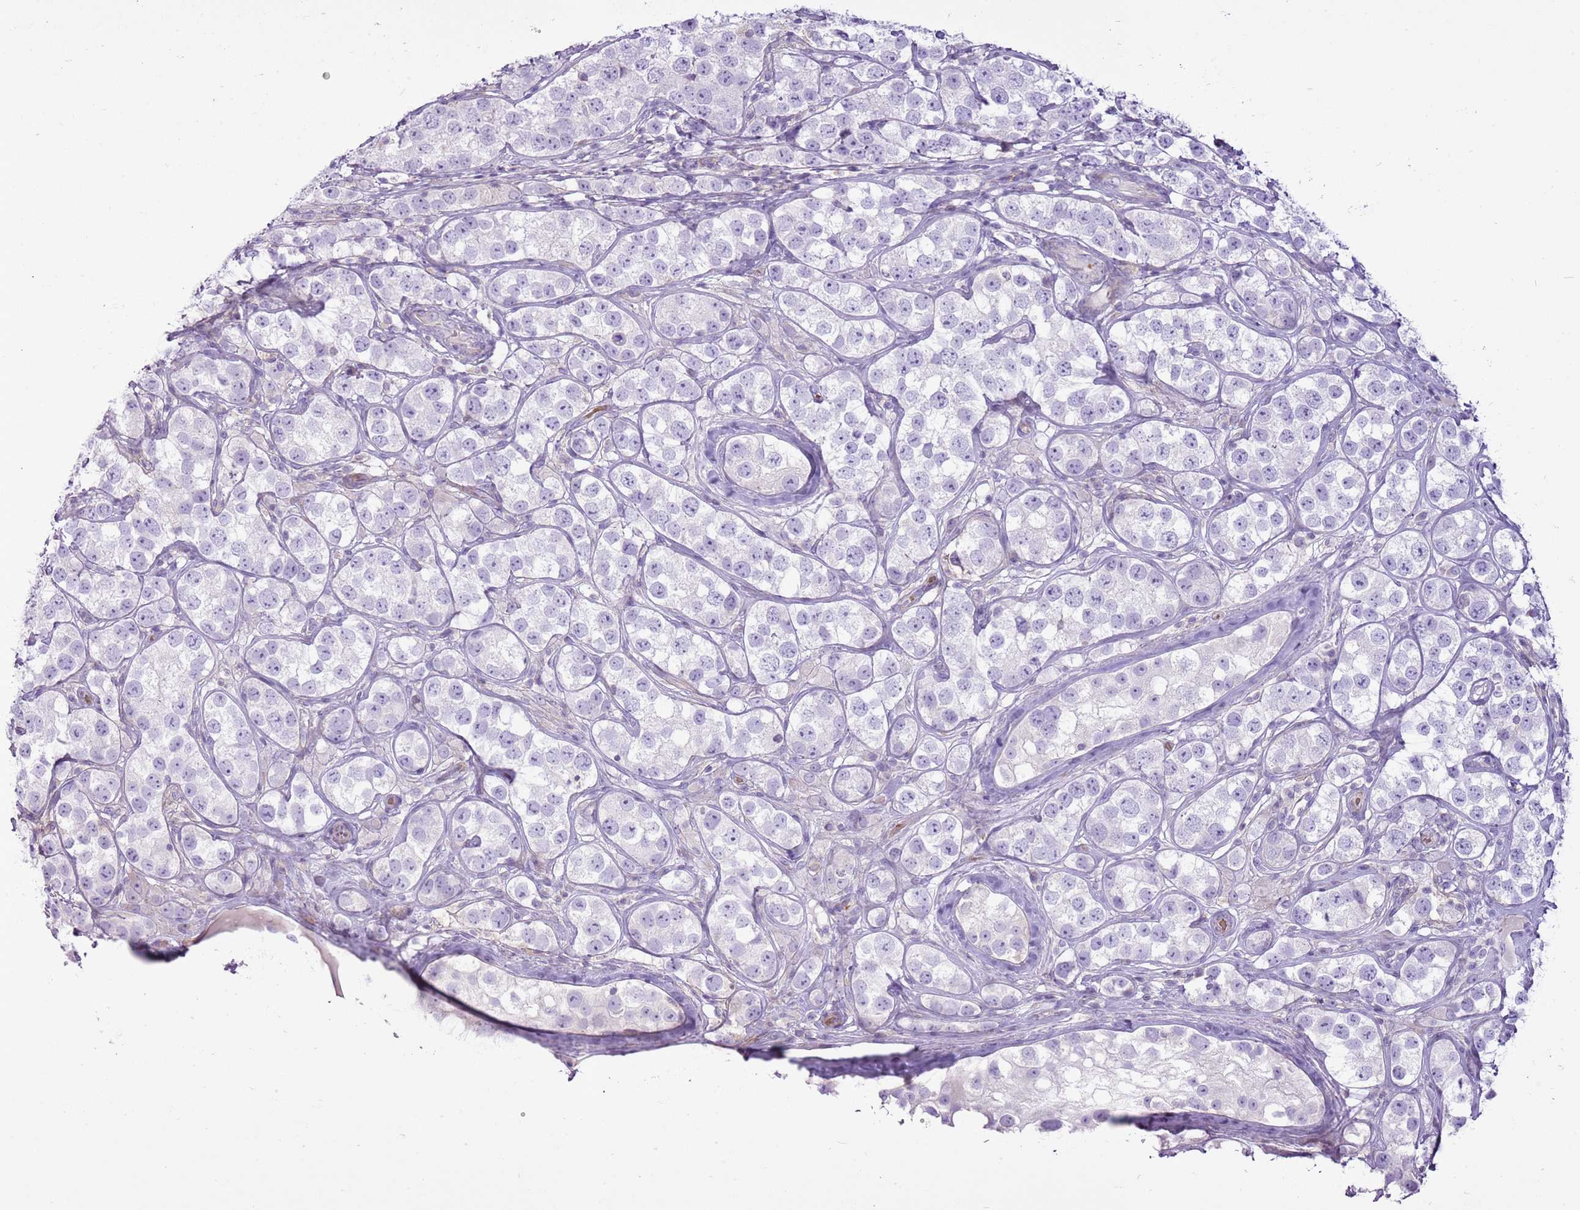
{"staining": {"intensity": "negative", "quantity": "none", "location": "none"}, "tissue": "testis cancer", "cell_type": "Tumor cells", "image_type": "cancer", "snomed": [{"axis": "morphology", "description": "Seminoma, NOS"}, {"axis": "topography", "description": "Testis"}], "caption": "Tumor cells are negative for brown protein staining in testis cancer (seminoma).", "gene": "CHAC2", "patient": {"sex": "male", "age": 28}}